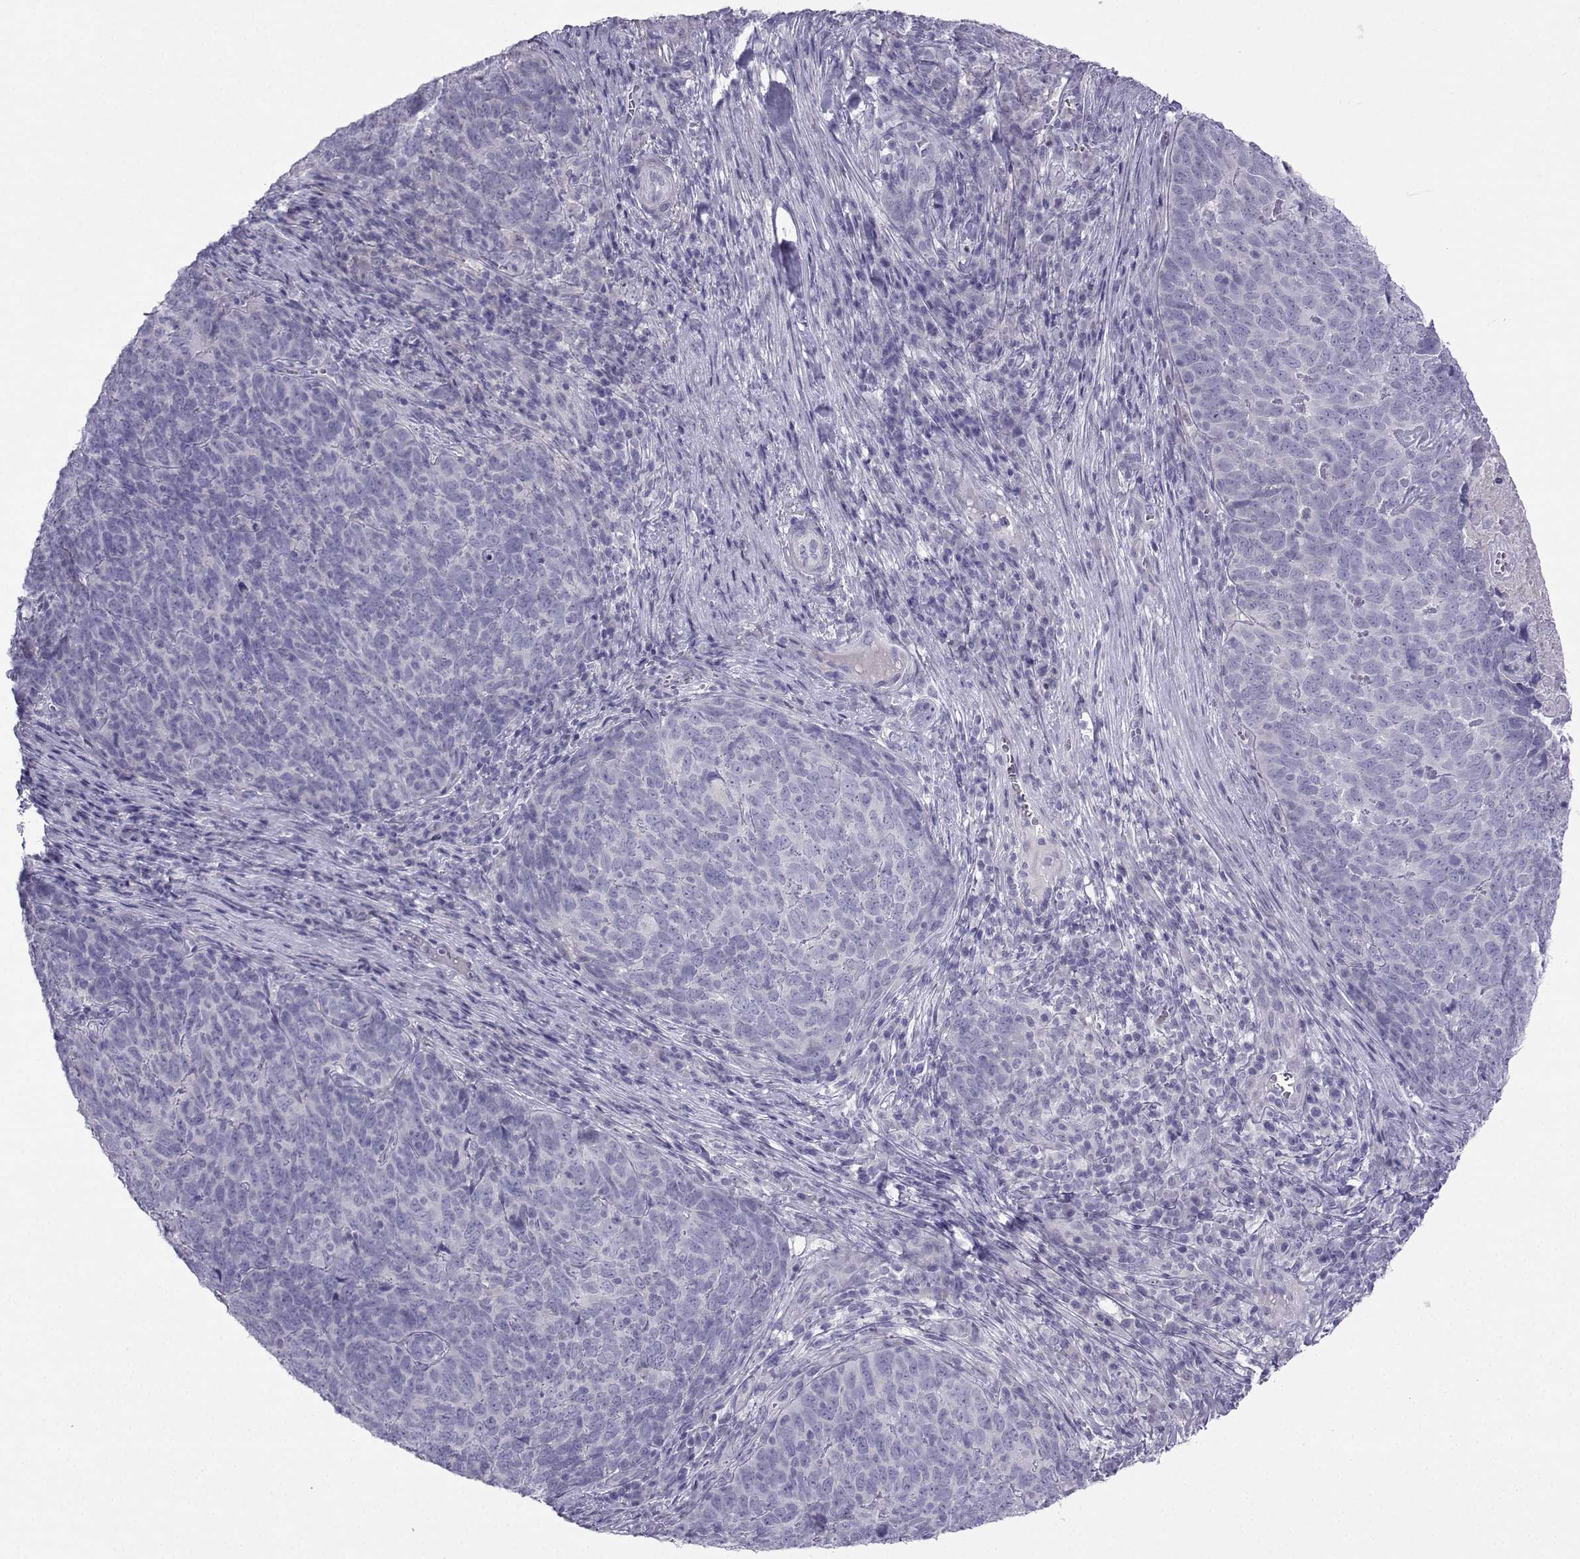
{"staining": {"intensity": "negative", "quantity": "none", "location": "none"}, "tissue": "skin cancer", "cell_type": "Tumor cells", "image_type": "cancer", "snomed": [{"axis": "morphology", "description": "Squamous cell carcinoma, NOS"}, {"axis": "topography", "description": "Skin"}, {"axis": "topography", "description": "Anal"}], "caption": "Tumor cells show no significant staining in squamous cell carcinoma (skin). The staining was performed using DAB to visualize the protein expression in brown, while the nuclei were stained in blue with hematoxylin (Magnification: 20x).", "gene": "FBXO24", "patient": {"sex": "female", "age": 51}}